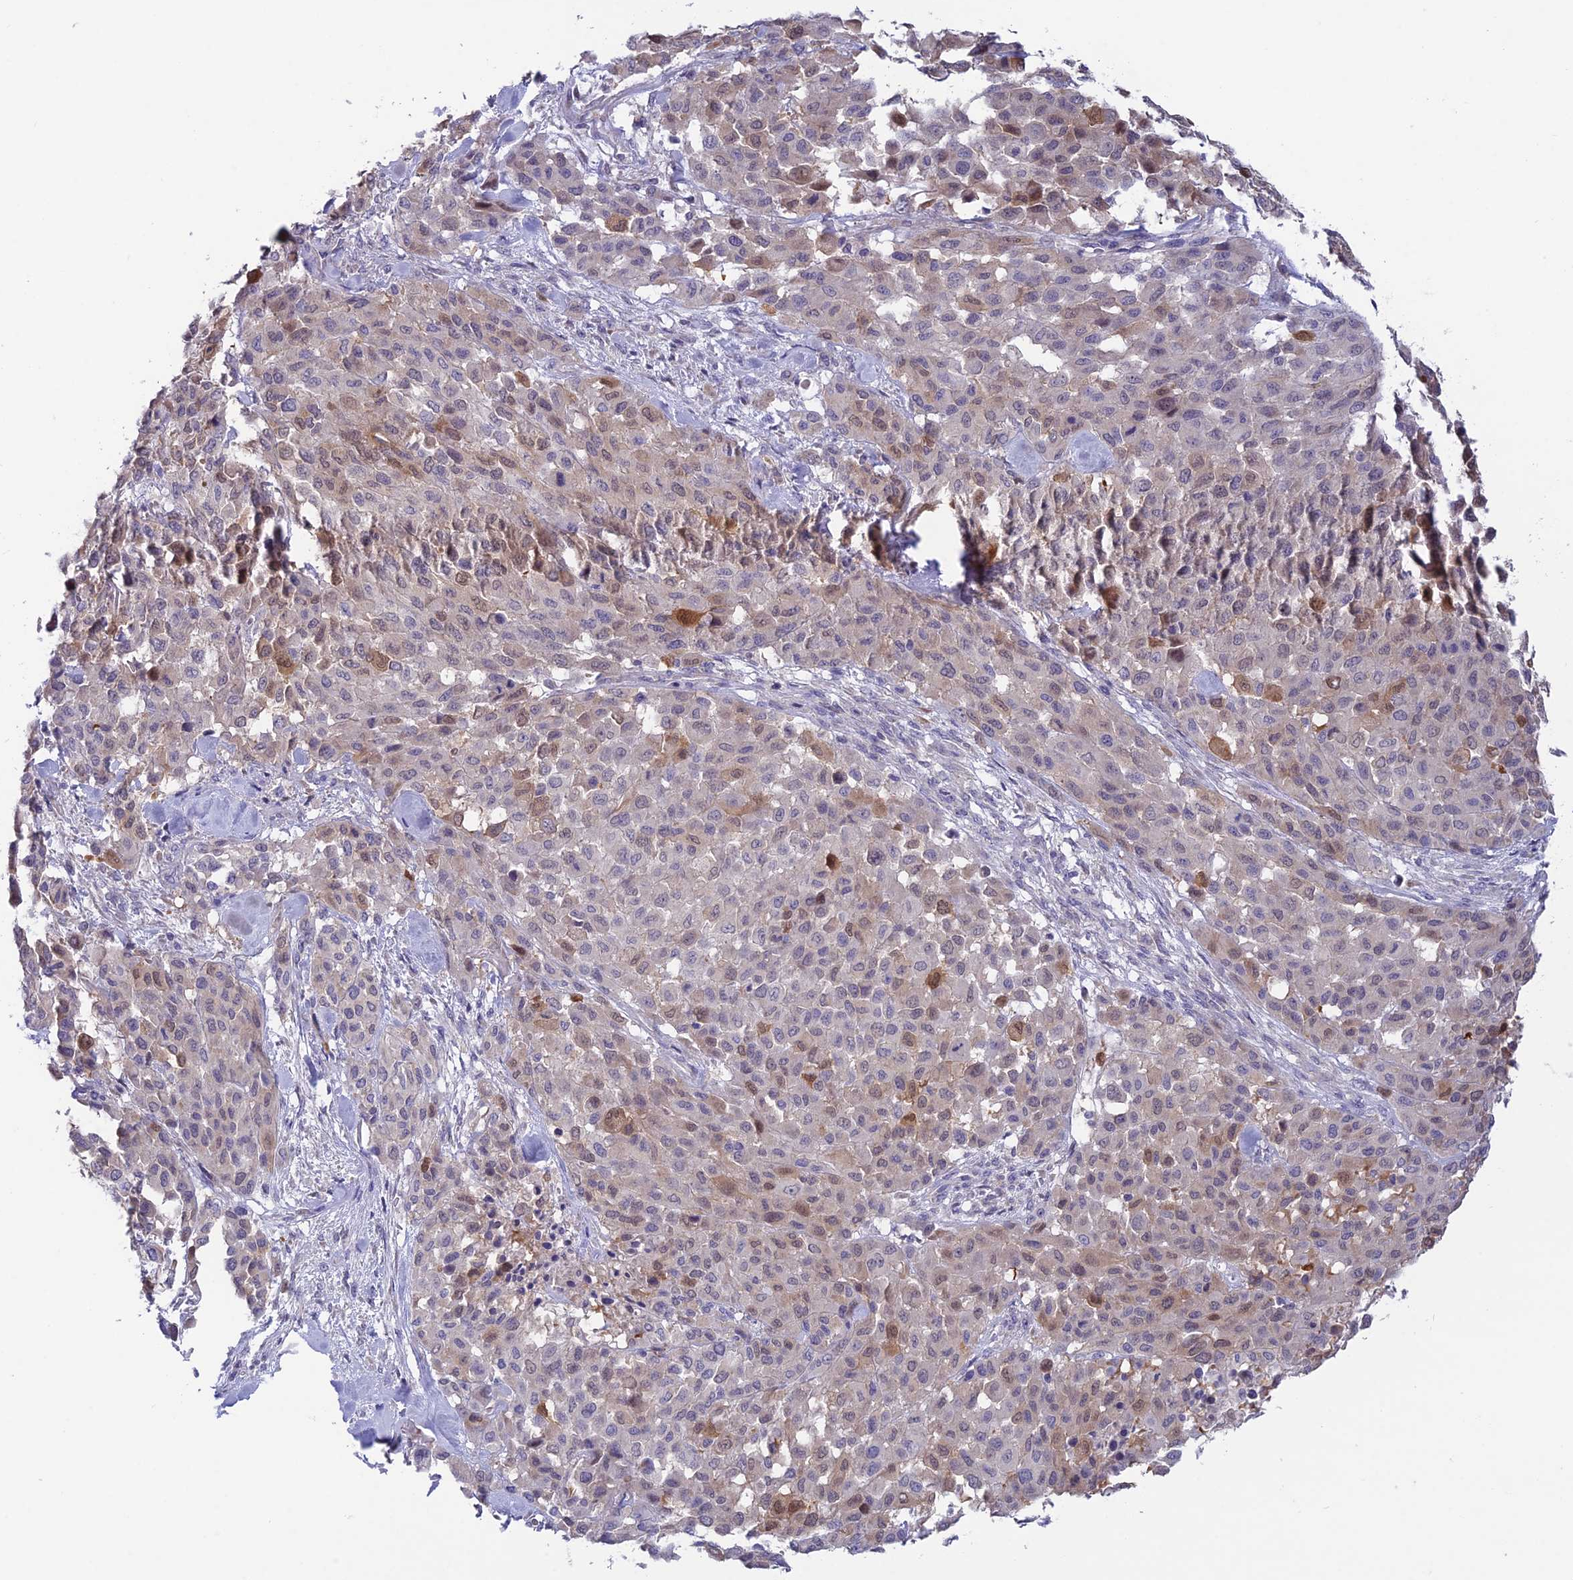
{"staining": {"intensity": "moderate", "quantity": "<25%", "location": "cytoplasmic/membranous,nuclear"}, "tissue": "melanoma", "cell_type": "Tumor cells", "image_type": "cancer", "snomed": [{"axis": "morphology", "description": "Malignant melanoma, Metastatic site"}, {"axis": "topography", "description": "Skin"}], "caption": "This histopathology image demonstrates melanoma stained with immunohistochemistry to label a protein in brown. The cytoplasmic/membranous and nuclear of tumor cells show moderate positivity for the protein. Nuclei are counter-stained blue.", "gene": "XPO7", "patient": {"sex": "female", "age": 81}}